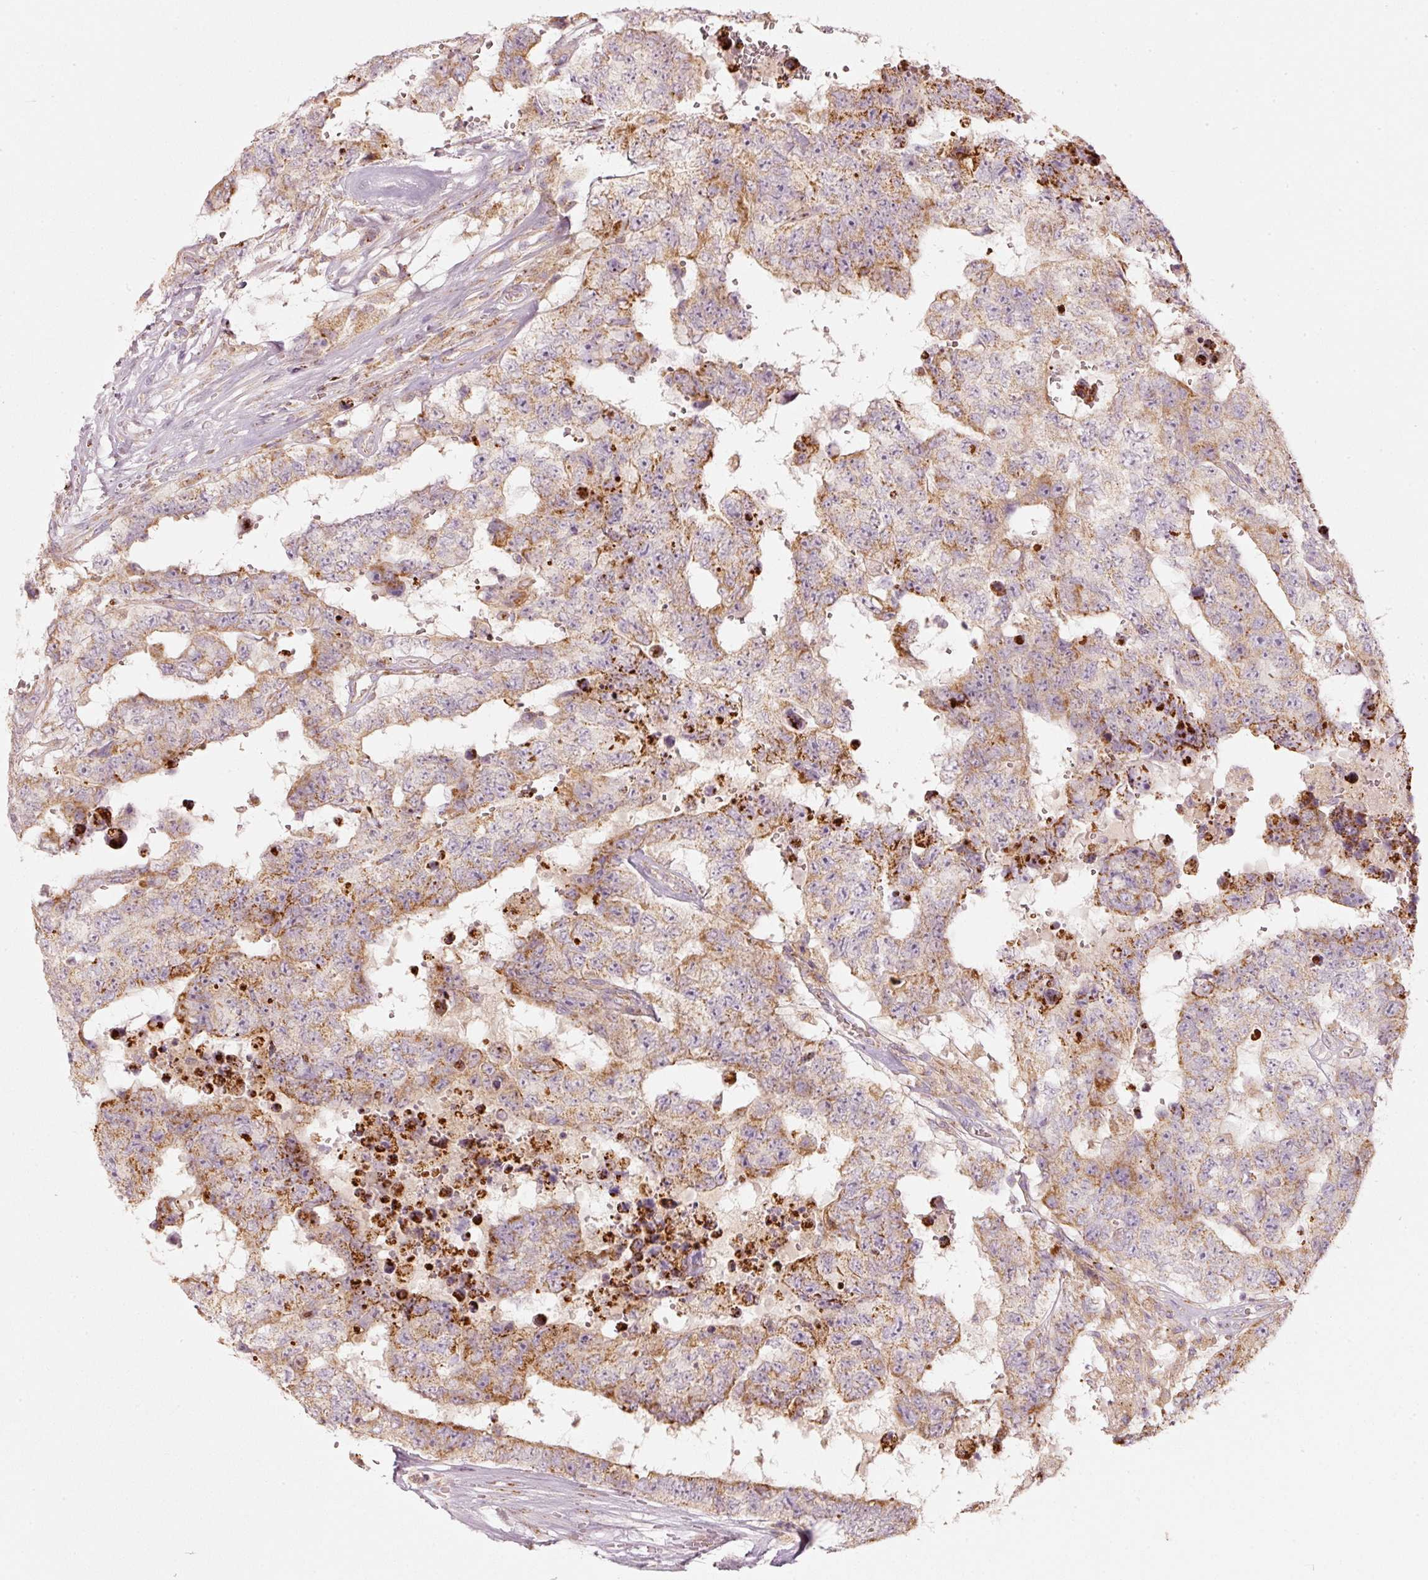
{"staining": {"intensity": "moderate", "quantity": "25%-75%", "location": "cytoplasmic/membranous"}, "tissue": "testis cancer", "cell_type": "Tumor cells", "image_type": "cancer", "snomed": [{"axis": "morphology", "description": "Normal tissue, NOS"}, {"axis": "morphology", "description": "Carcinoma, Embryonal, NOS"}, {"axis": "topography", "description": "Testis"}, {"axis": "topography", "description": "Epididymis"}], "caption": "Human testis cancer (embryonal carcinoma) stained for a protein (brown) exhibits moderate cytoplasmic/membranous positive expression in approximately 25%-75% of tumor cells.", "gene": "C17orf98", "patient": {"sex": "male", "age": 25}}